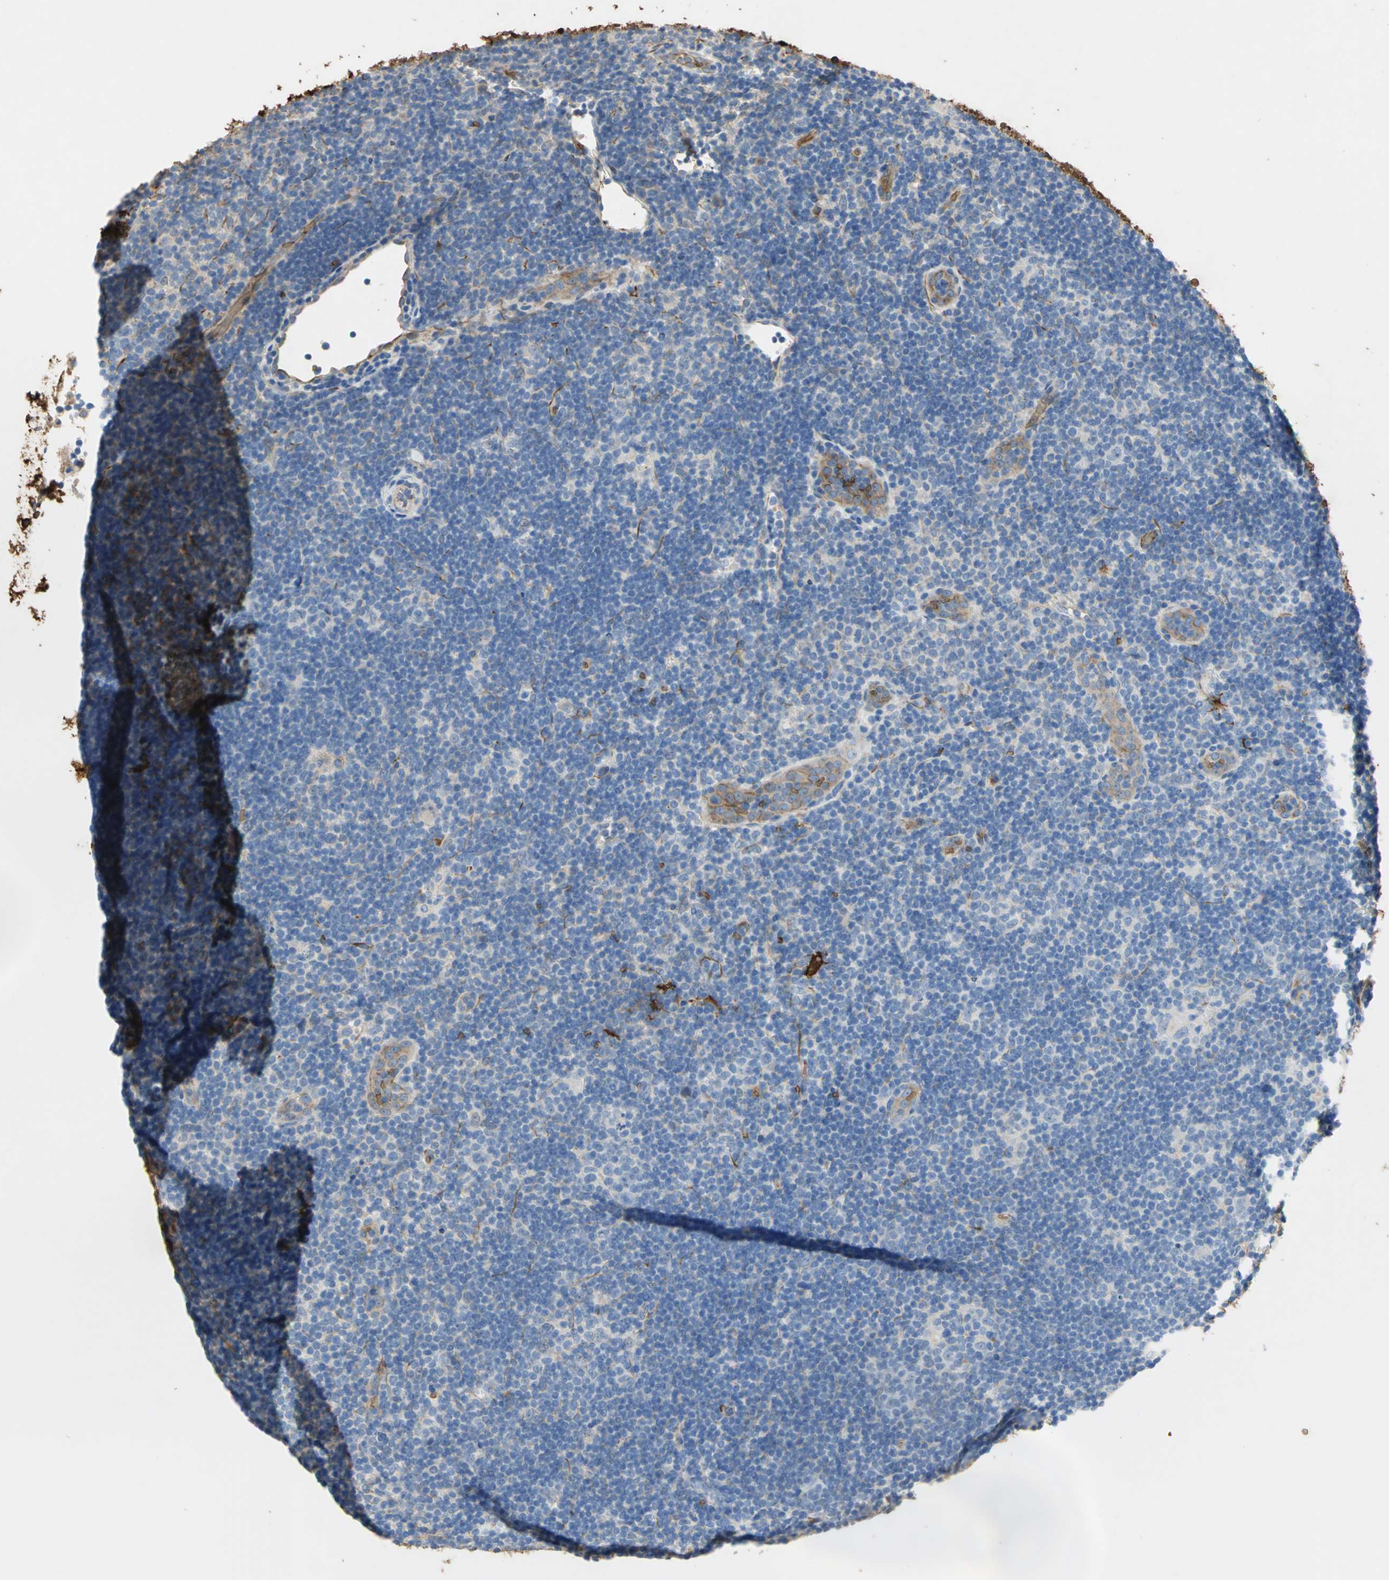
{"staining": {"intensity": "negative", "quantity": "none", "location": "none"}, "tissue": "lymphoma", "cell_type": "Tumor cells", "image_type": "cancer", "snomed": [{"axis": "morphology", "description": "Hodgkin's disease, NOS"}, {"axis": "topography", "description": "Lymph node"}], "caption": "The IHC micrograph has no significant expression in tumor cells of Hodgkin's disease tissue.", "gene": "TREM1", "patient": {"sex": "female", "age": 57}}